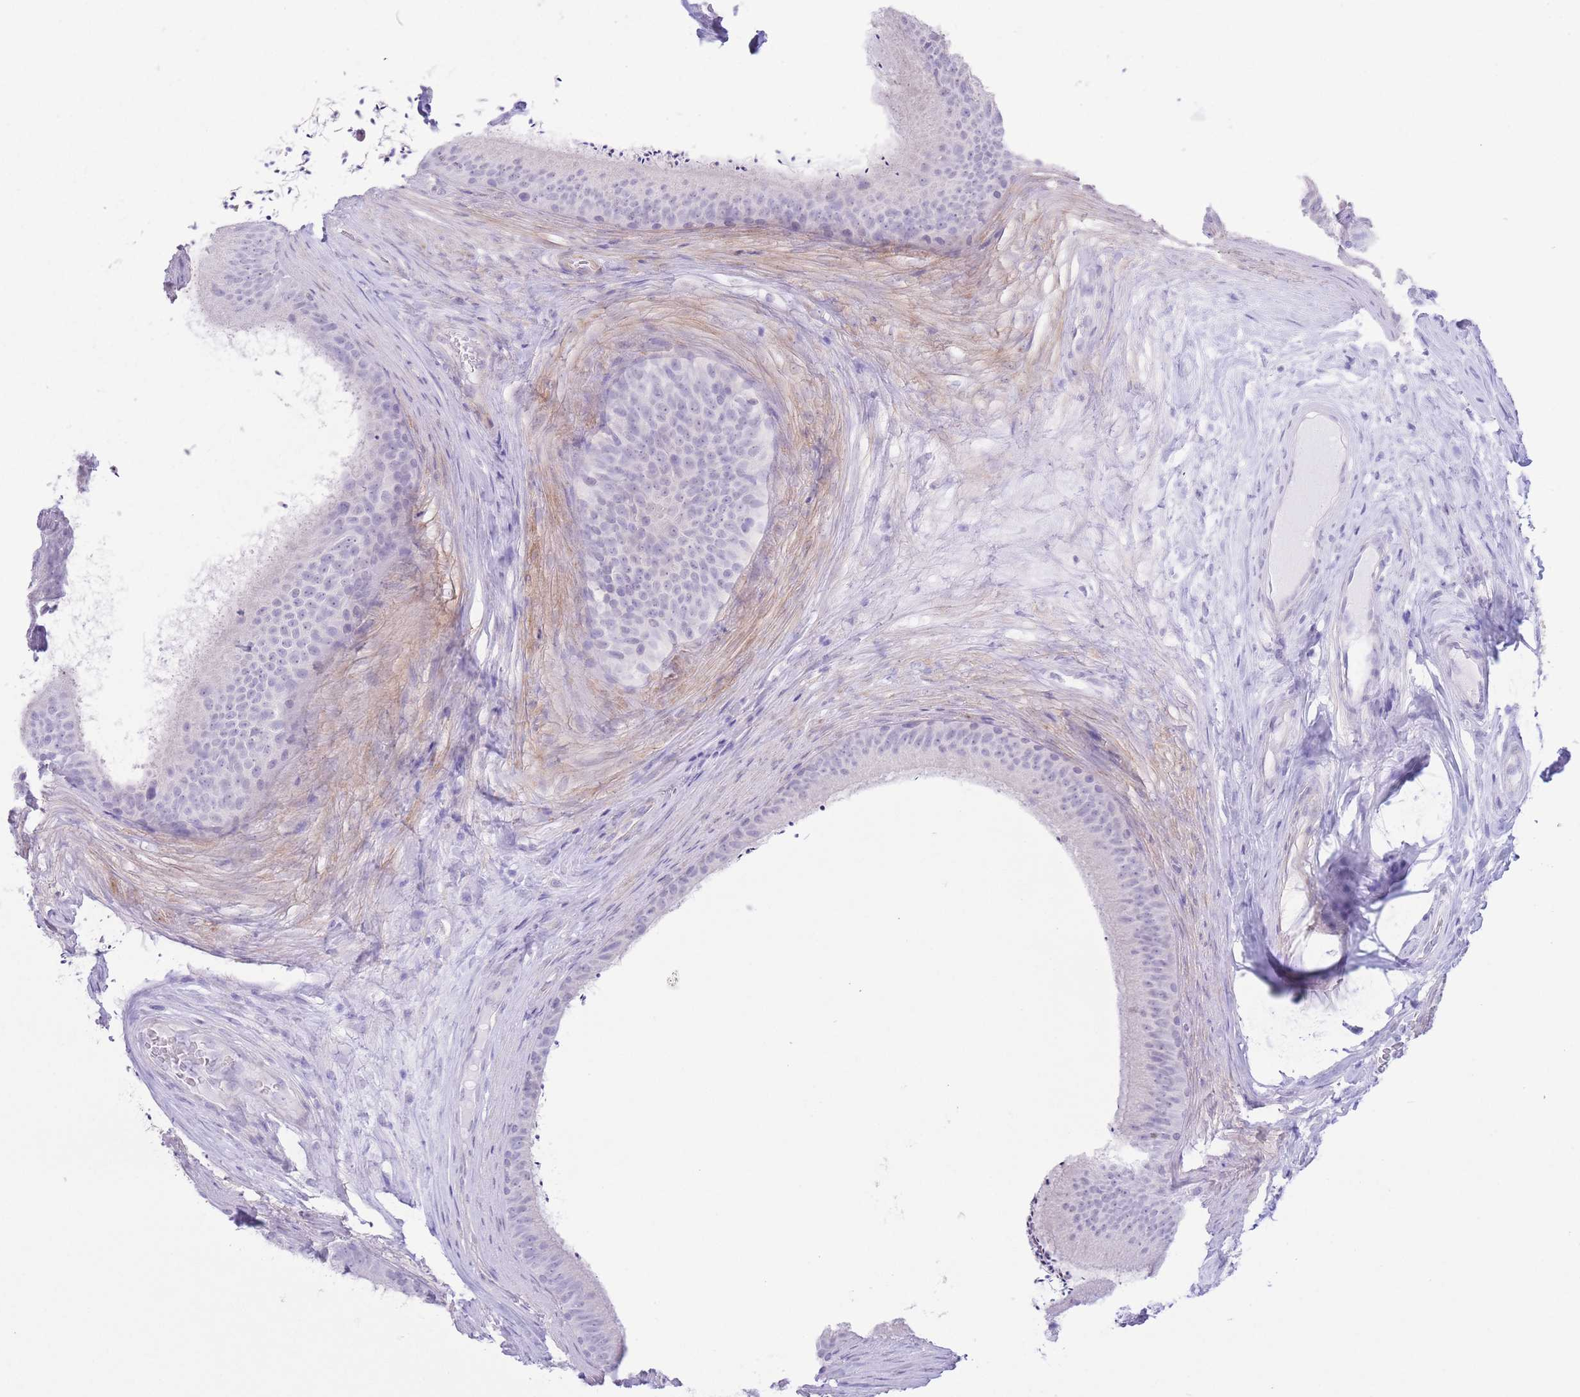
{"staining": {"intensity": "moderate", "quantity": "<25%", "location": "cytoplasmic/membranous"}, "tissue": "epididymis", "cell_type": "Glandular cells", "image_type": "normal", "snomed": [{"axis": "morphology", "description": "Normal tissue, NOS"}, {"axis": "topography", "description": "Testis"}, {"axis": "topography", "description": "Epididymis"}], "caption": "Immunohistochemical staining of unremarkable epididymis displays low levels of moderate cytoplasmic/membranous expression in about <25% of glandular cells. Immunohistochemistry stains the protein in brown and the nuclei are stained blue.", "gene": "PKLR", "patient": {"sex": "male", "age": 41}}